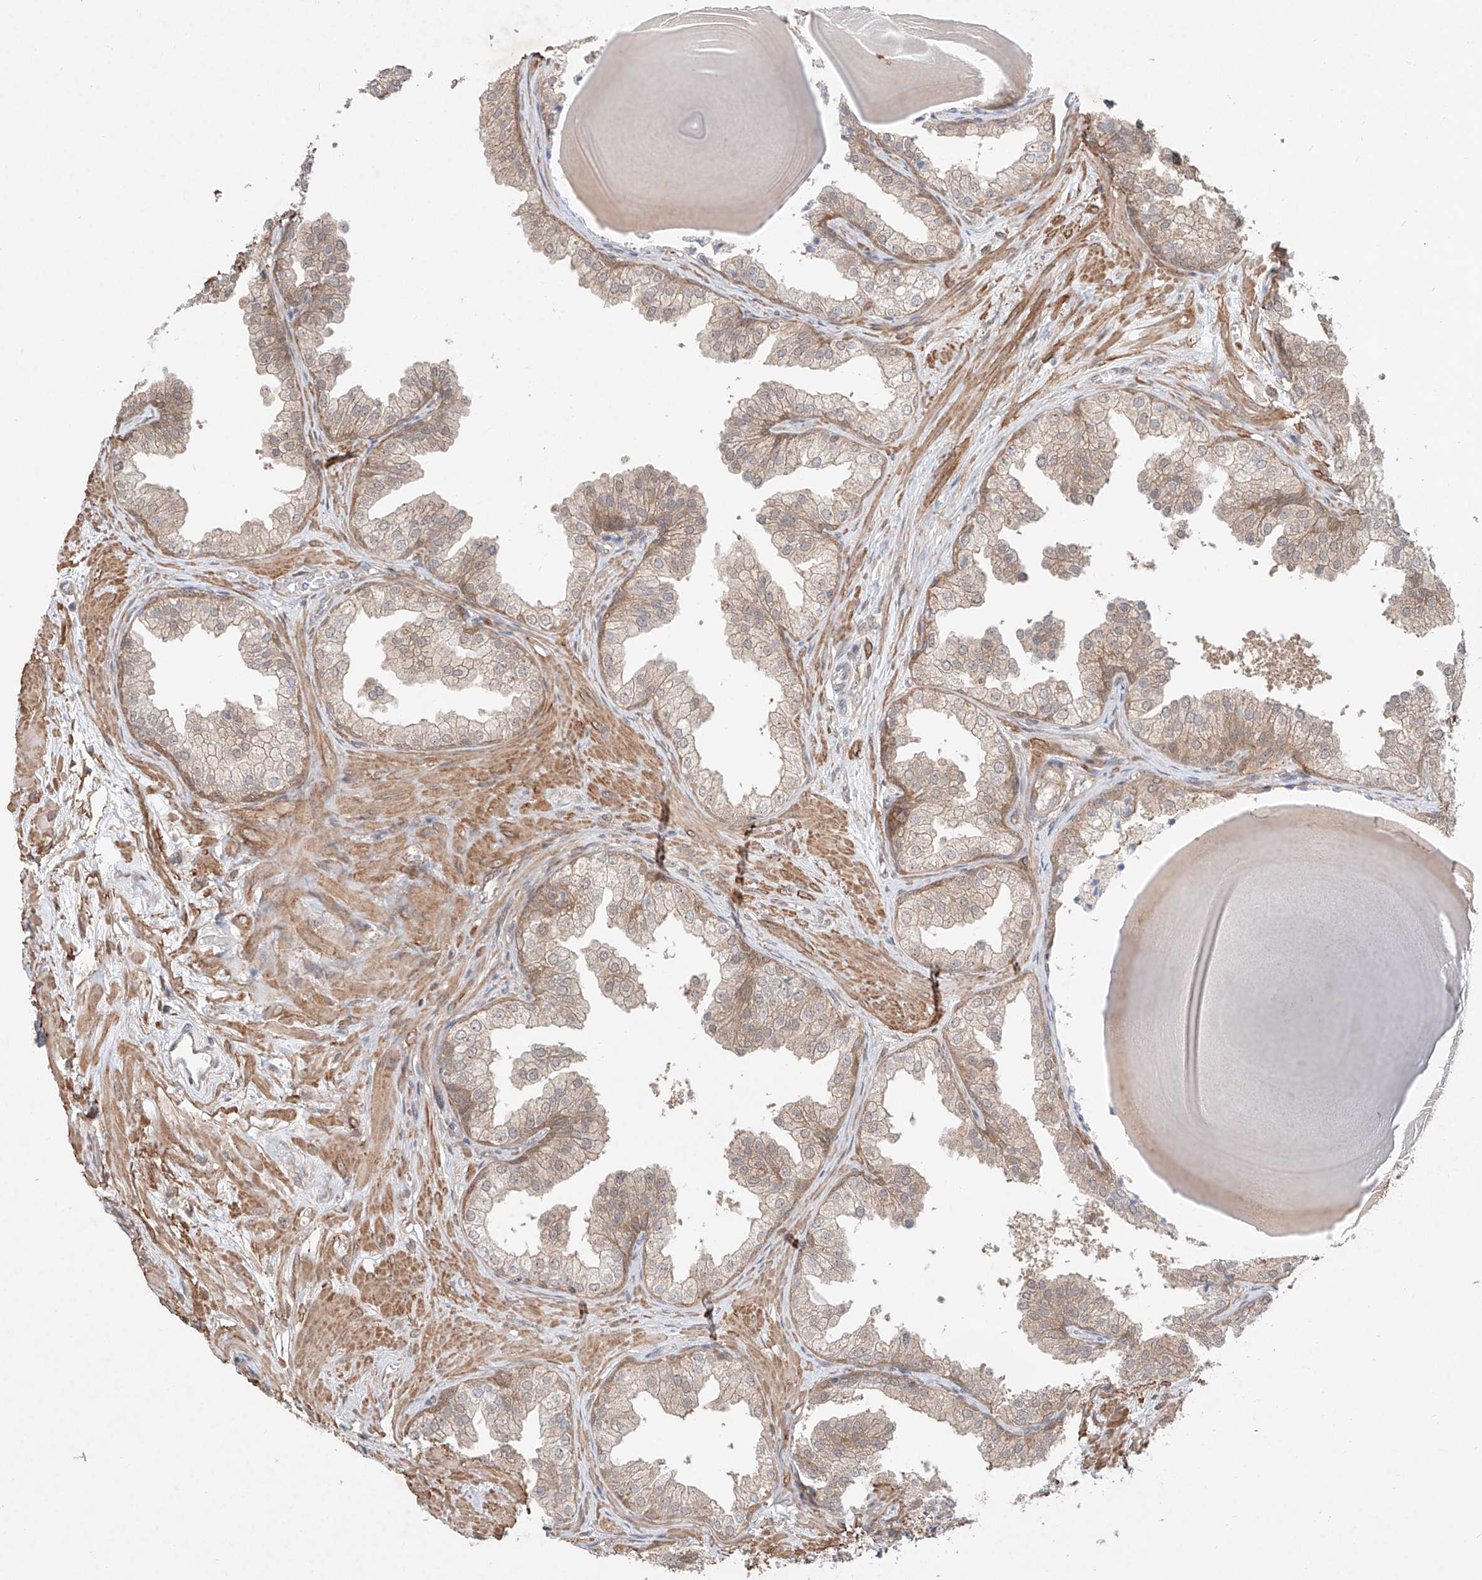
{"staining": {"intensity": "moderate", "quantity": "25%-75%", "location": "cytoplasmic/membranous"}, "tissue": "prostate", "cell_type": "Glandular cells", "image_type": "normal", "snomed": [{"axis": "morphology", "description": "Normal tissue, NOS"}, {"axis": "topography", "description": "Prostate"}], "caption": "Approximately 25%-75% of glandular cells in unremarkable prostate show moderate cytoplasmic/membranous protein staining as visualized by brown immunohistochemical staining.", "gene": "TSR2", "patient": {"sex": "male", "age": 48}}